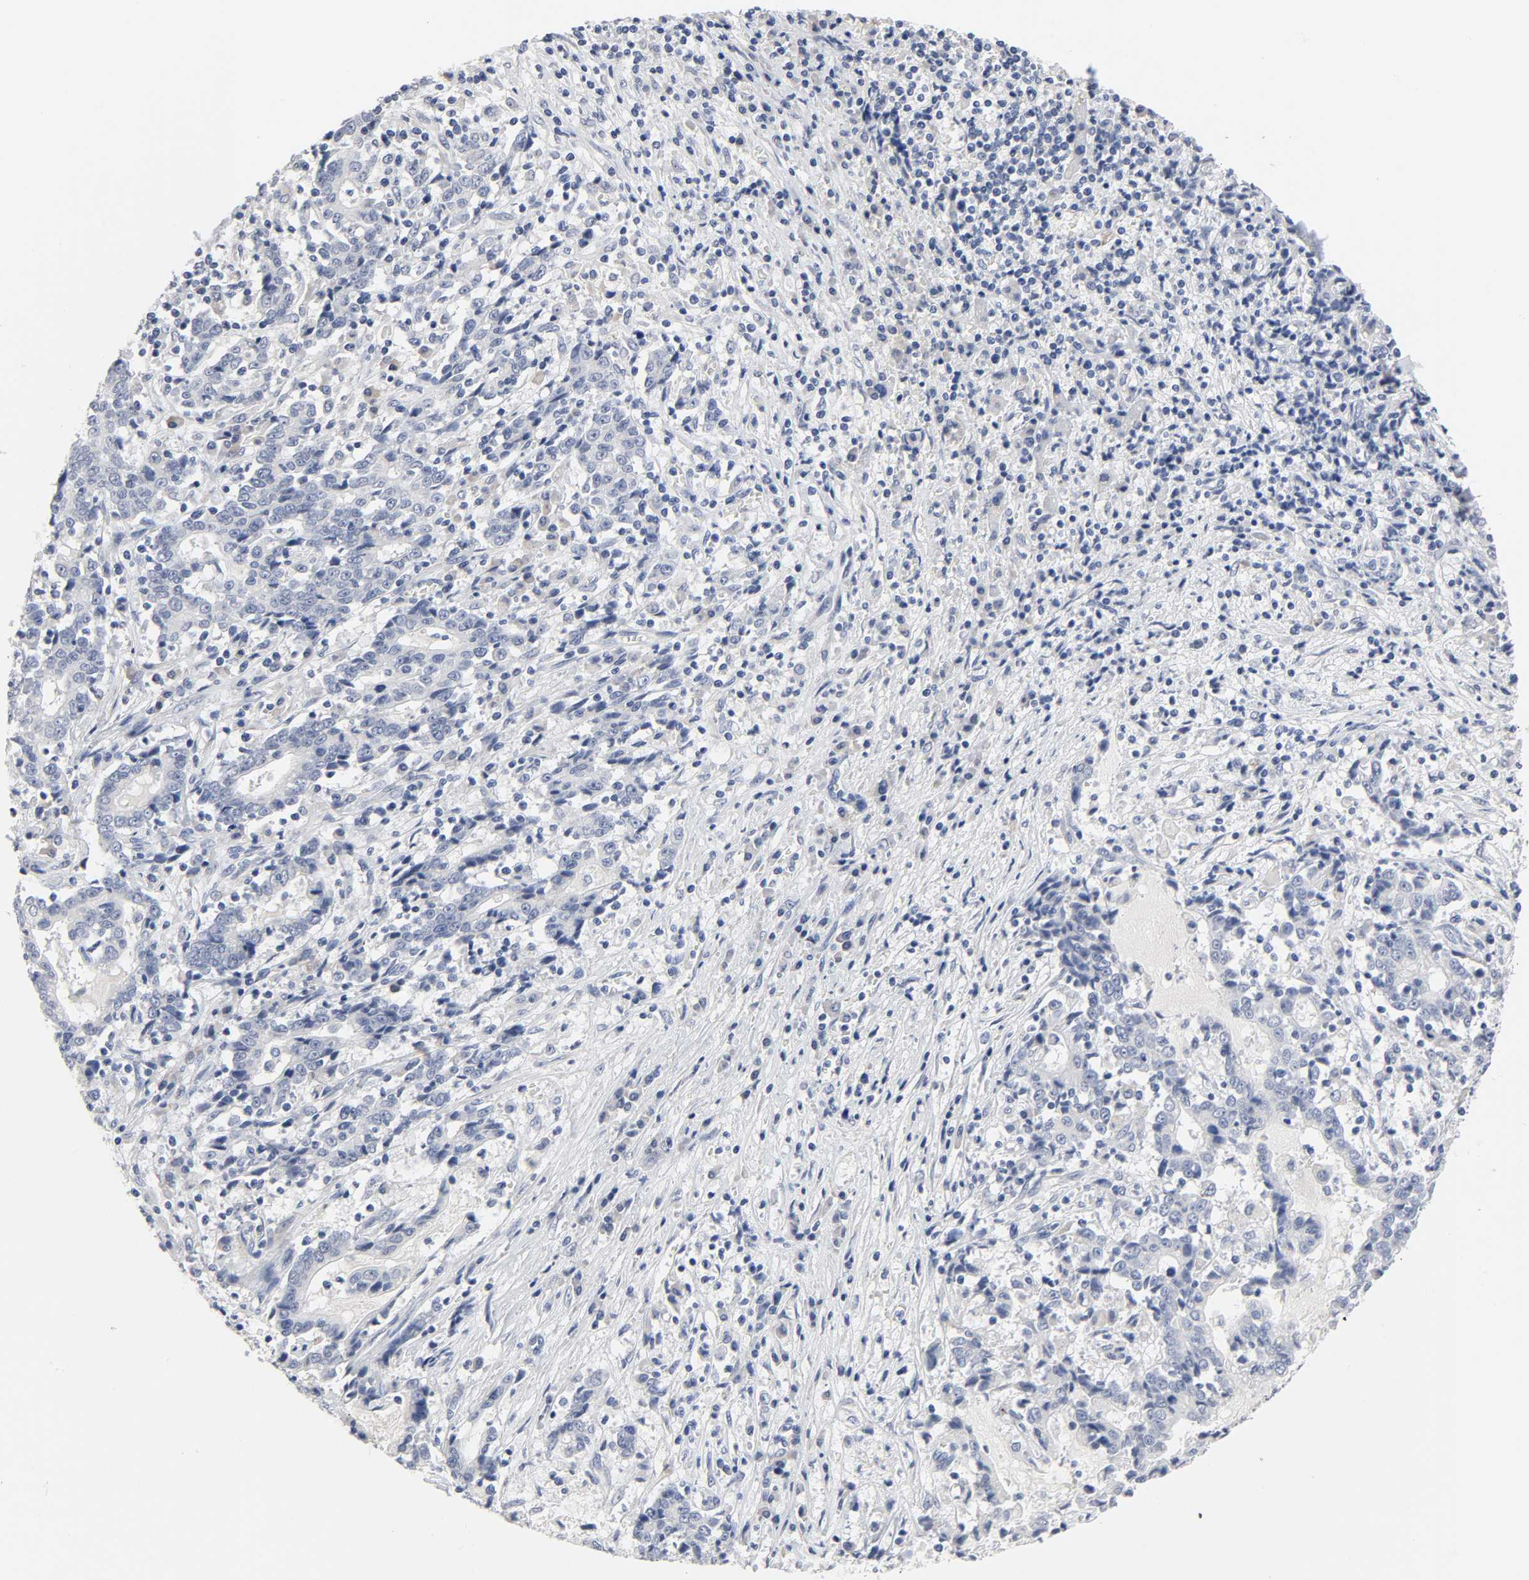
{"staining": {"intensity": "negative", "quantity": "none", "location": "none"}, "tissue": "liver cancer", "cell_type": "Tumor cells", "image_type": "cancer", "snomed": [{"axis": "morphology", "description": "Cholangiocarcinoma"}, {"axis": "topography", "description": "Liver"}], "caption": "The immunohistochemistry (IHC) histopathology image has no significant positivity in tumor cells of cholangiocarcinoma (liver) tissue.", "gene": "SALL2", "patient": {"sex": "male", "age": 57}}